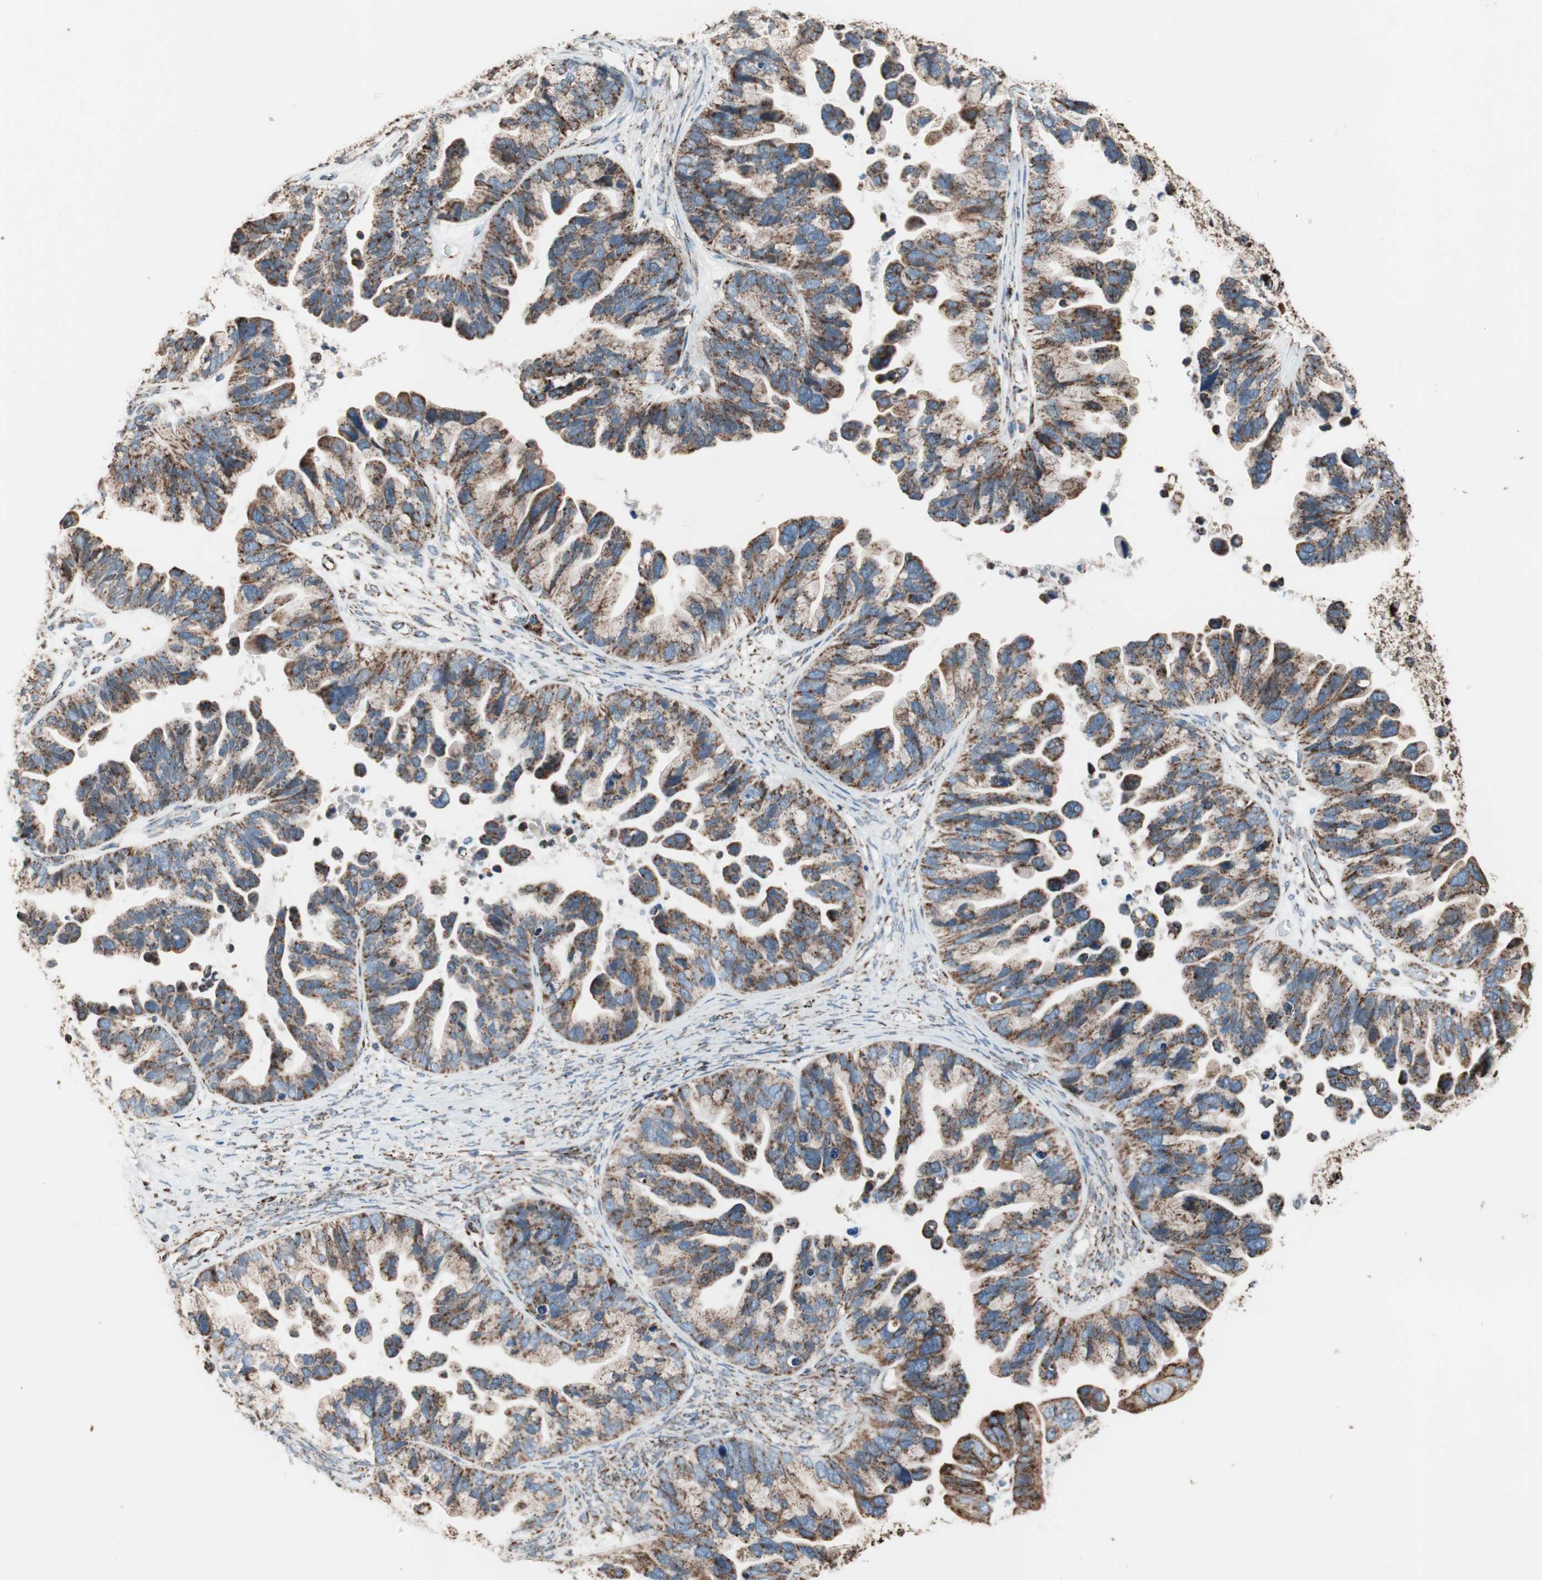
{"staining": {"intensity": "strong", "quantity": ">75%", "location": "cytoplasmic/membranous"}, "tissue": "ovarian cancer", "cell_type": "Tumor cells", "image_type": "cancer", "snomed": [{"axis": "morphology", "description": "Cystadenocarcinoma, serous, NOS"}, {"axis": "topography", "description": "Ovary"}], "caption": "Immunohistochemical staining of human serous cystadenocarcinoma (ovarian) displays high levels of strong cytoplasmic/membranous positivity in approximately >75% of tumor cells.", "gene": "PCSK4", "patient": {"sex": "female", "age": 56}}